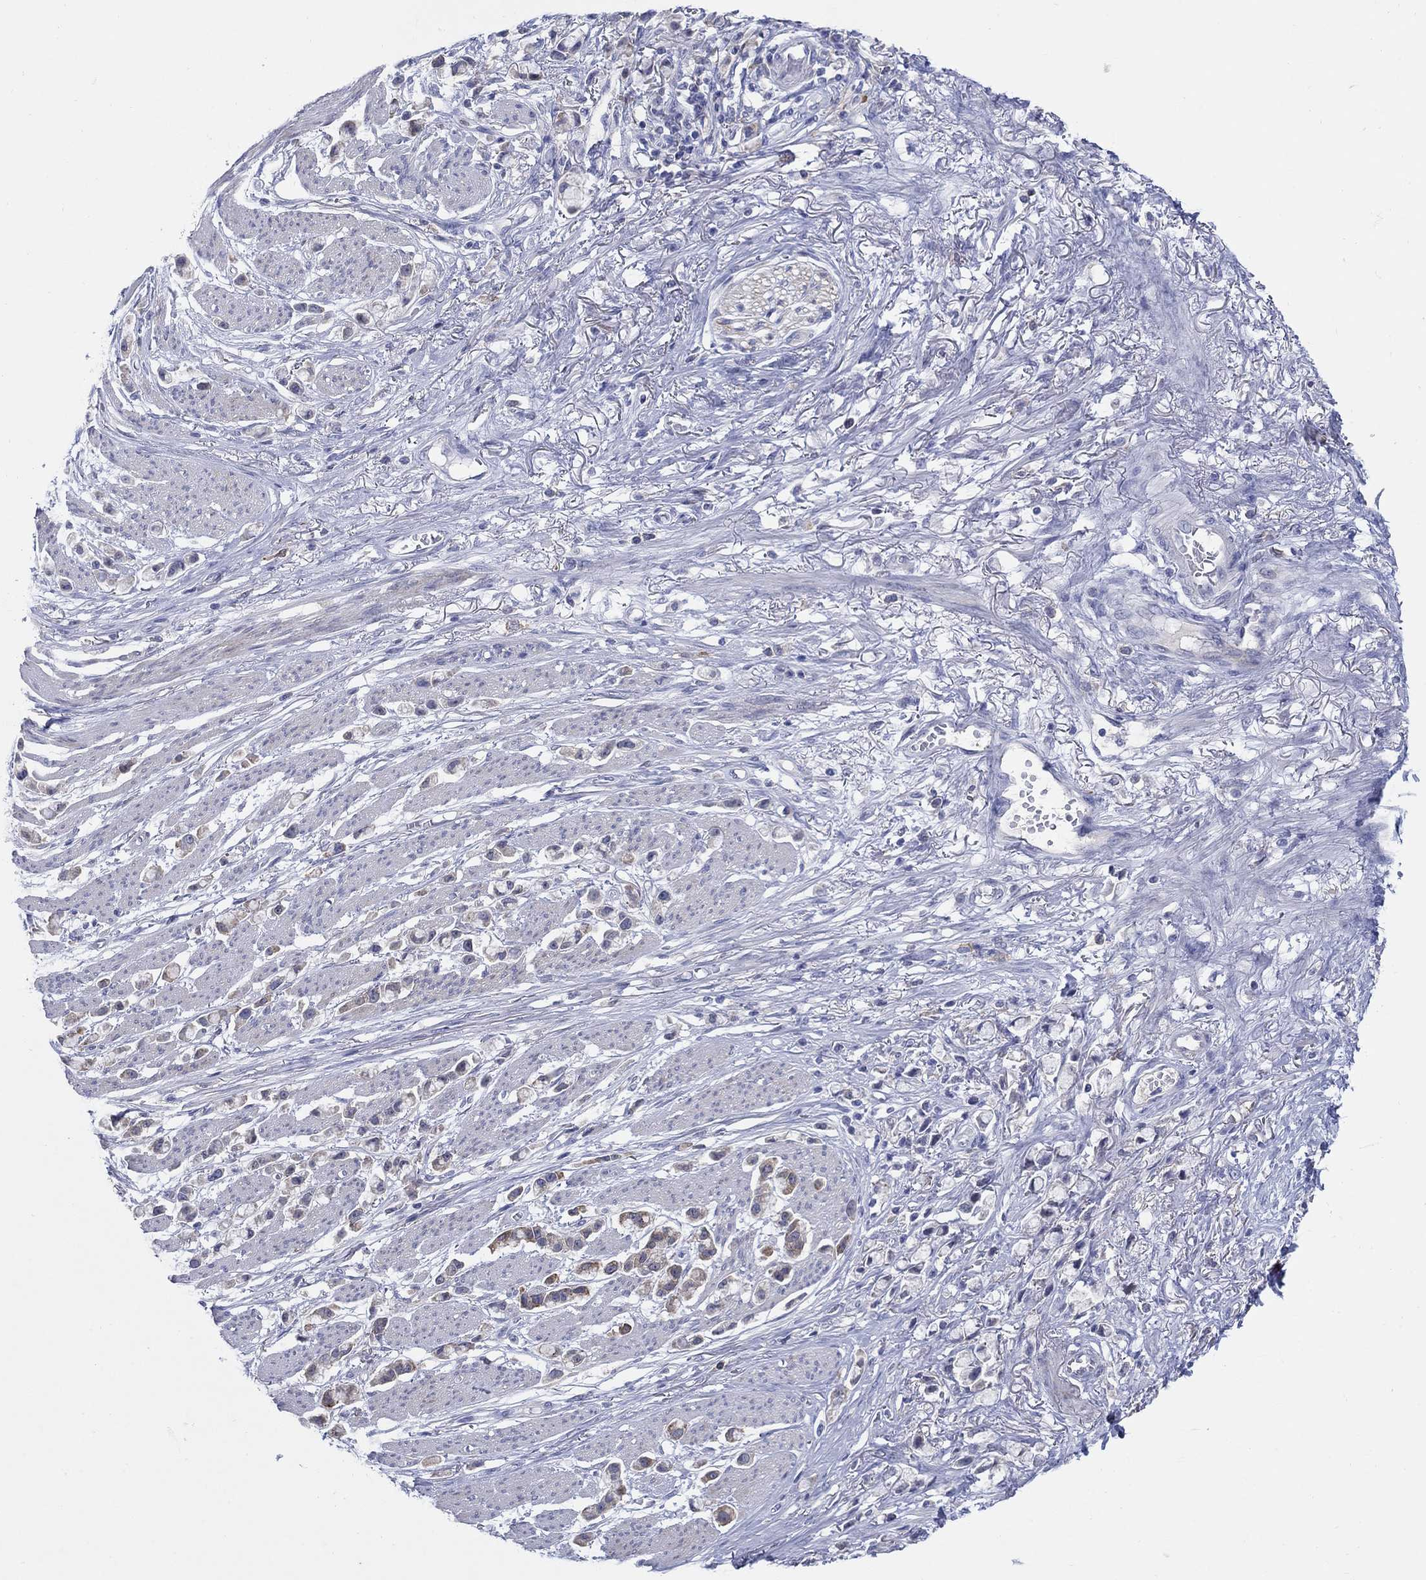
{"staining": {"intensity": "moderate", "quantity": "<25%", "location": "cytoplasmic/membranous"}, "tissue": "stomach cancer", "cell_type": "Tumor cells", "image_type": "cancer", "snomed": [{"axis": "morphology", "description": "Adenocarcinoma, NOS"}, {"axis": "topography", "description": "Stomach"}], "caption": "Immunohistochemistry (IHC) of stomach adenocarcinoma demonstrates low levels of moderate cytoplasmic/membranous expression in about <25% of tumor cells. (DAB (3,3'-diaminobenzidine) IHC, brown staining for protein, blue staining for nuclei).", "gene": "REEP2", "patient": {"sex": "female", "age": 81}}